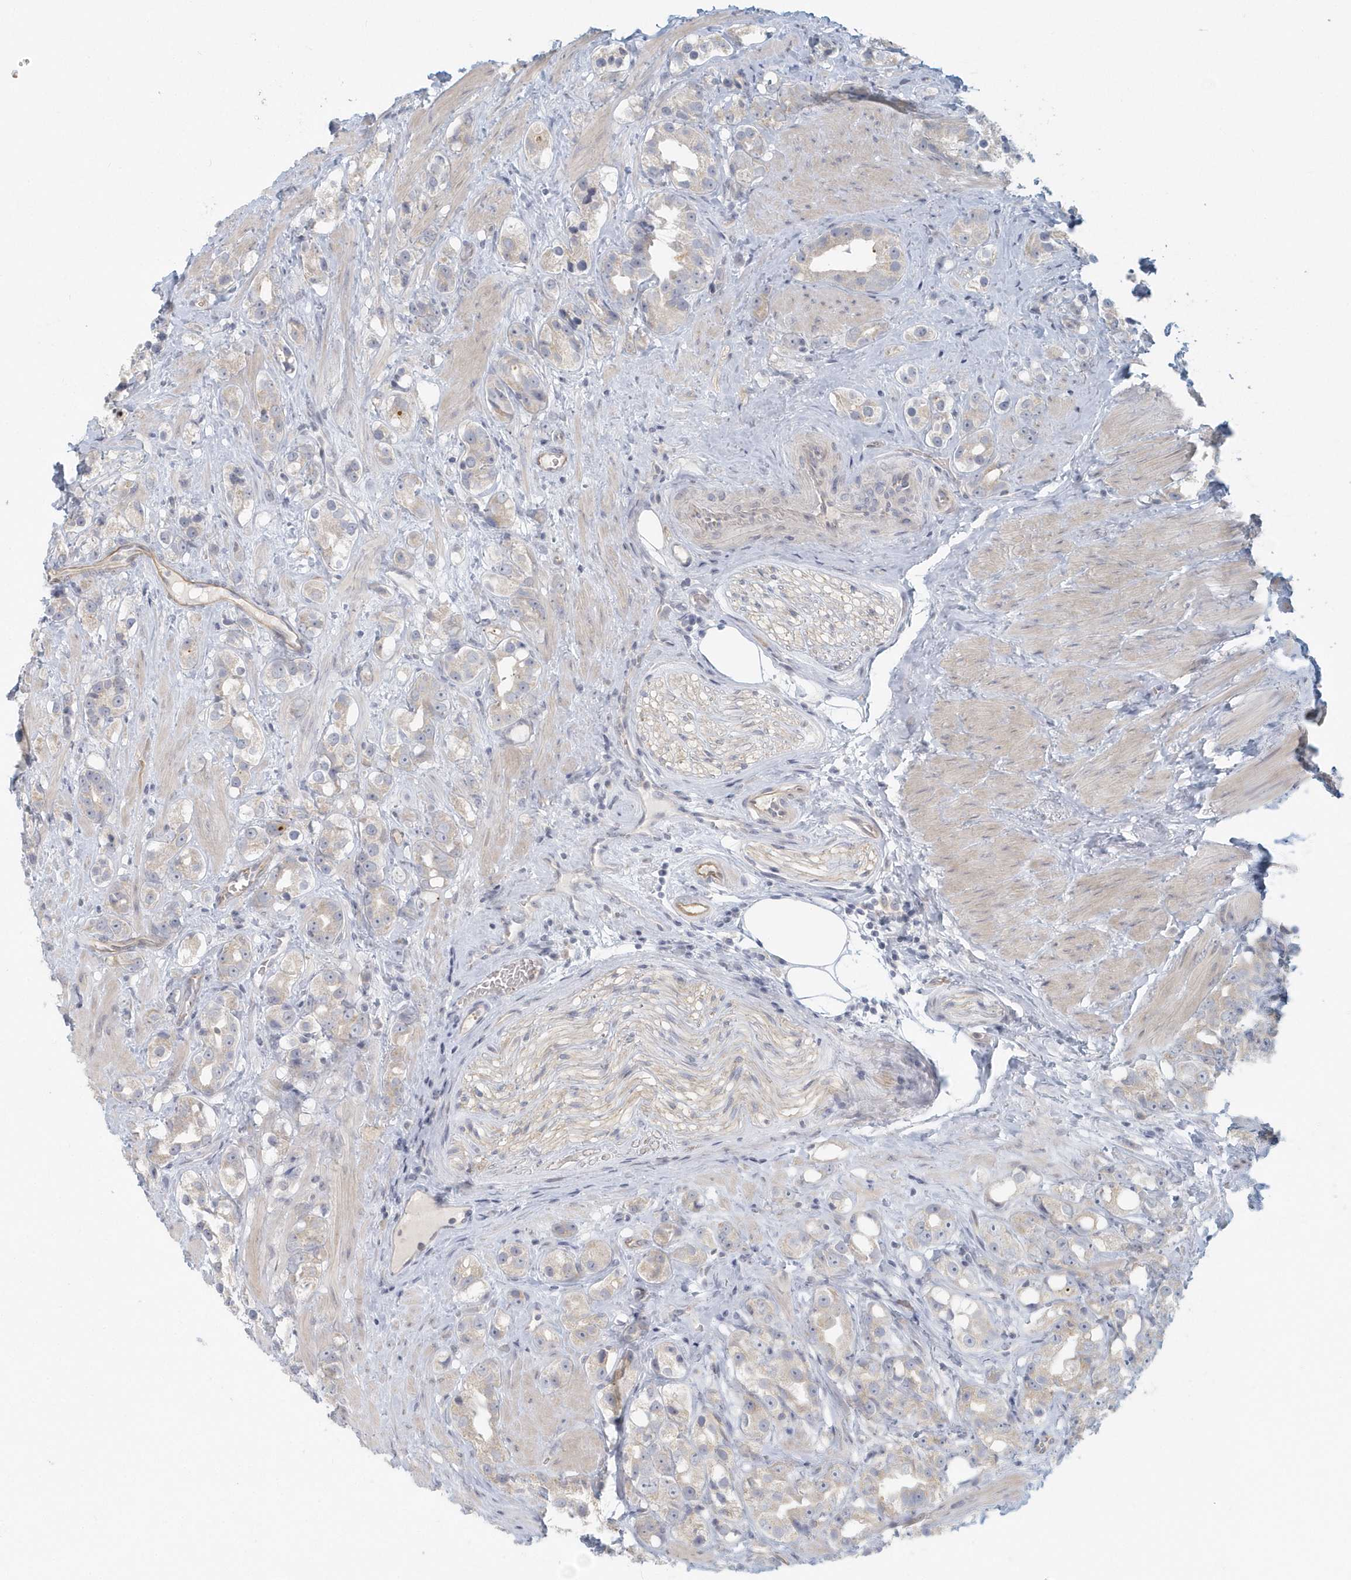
{"staining": {"intensity": "weak", "quantity": "<25%", "location": "cytoplasmic/membranous"}, "tissue": "prostate cancer", "cell_type": "Tumor cells", "image_type": "cancer", "snomed": [{"axis": "morphology", "description": "Adenocarcinoma, NOS"}, {"axis": "topography", "description": "Prostate"}], "caption": "An image of adenocarcinoma (prostate) stained for a protein displays no brown staining in tumor cells. (IHC, brightfield microscopy, high magnification).", "gene": "NAPB", "patient": {"sex": "male", "age": 79}}